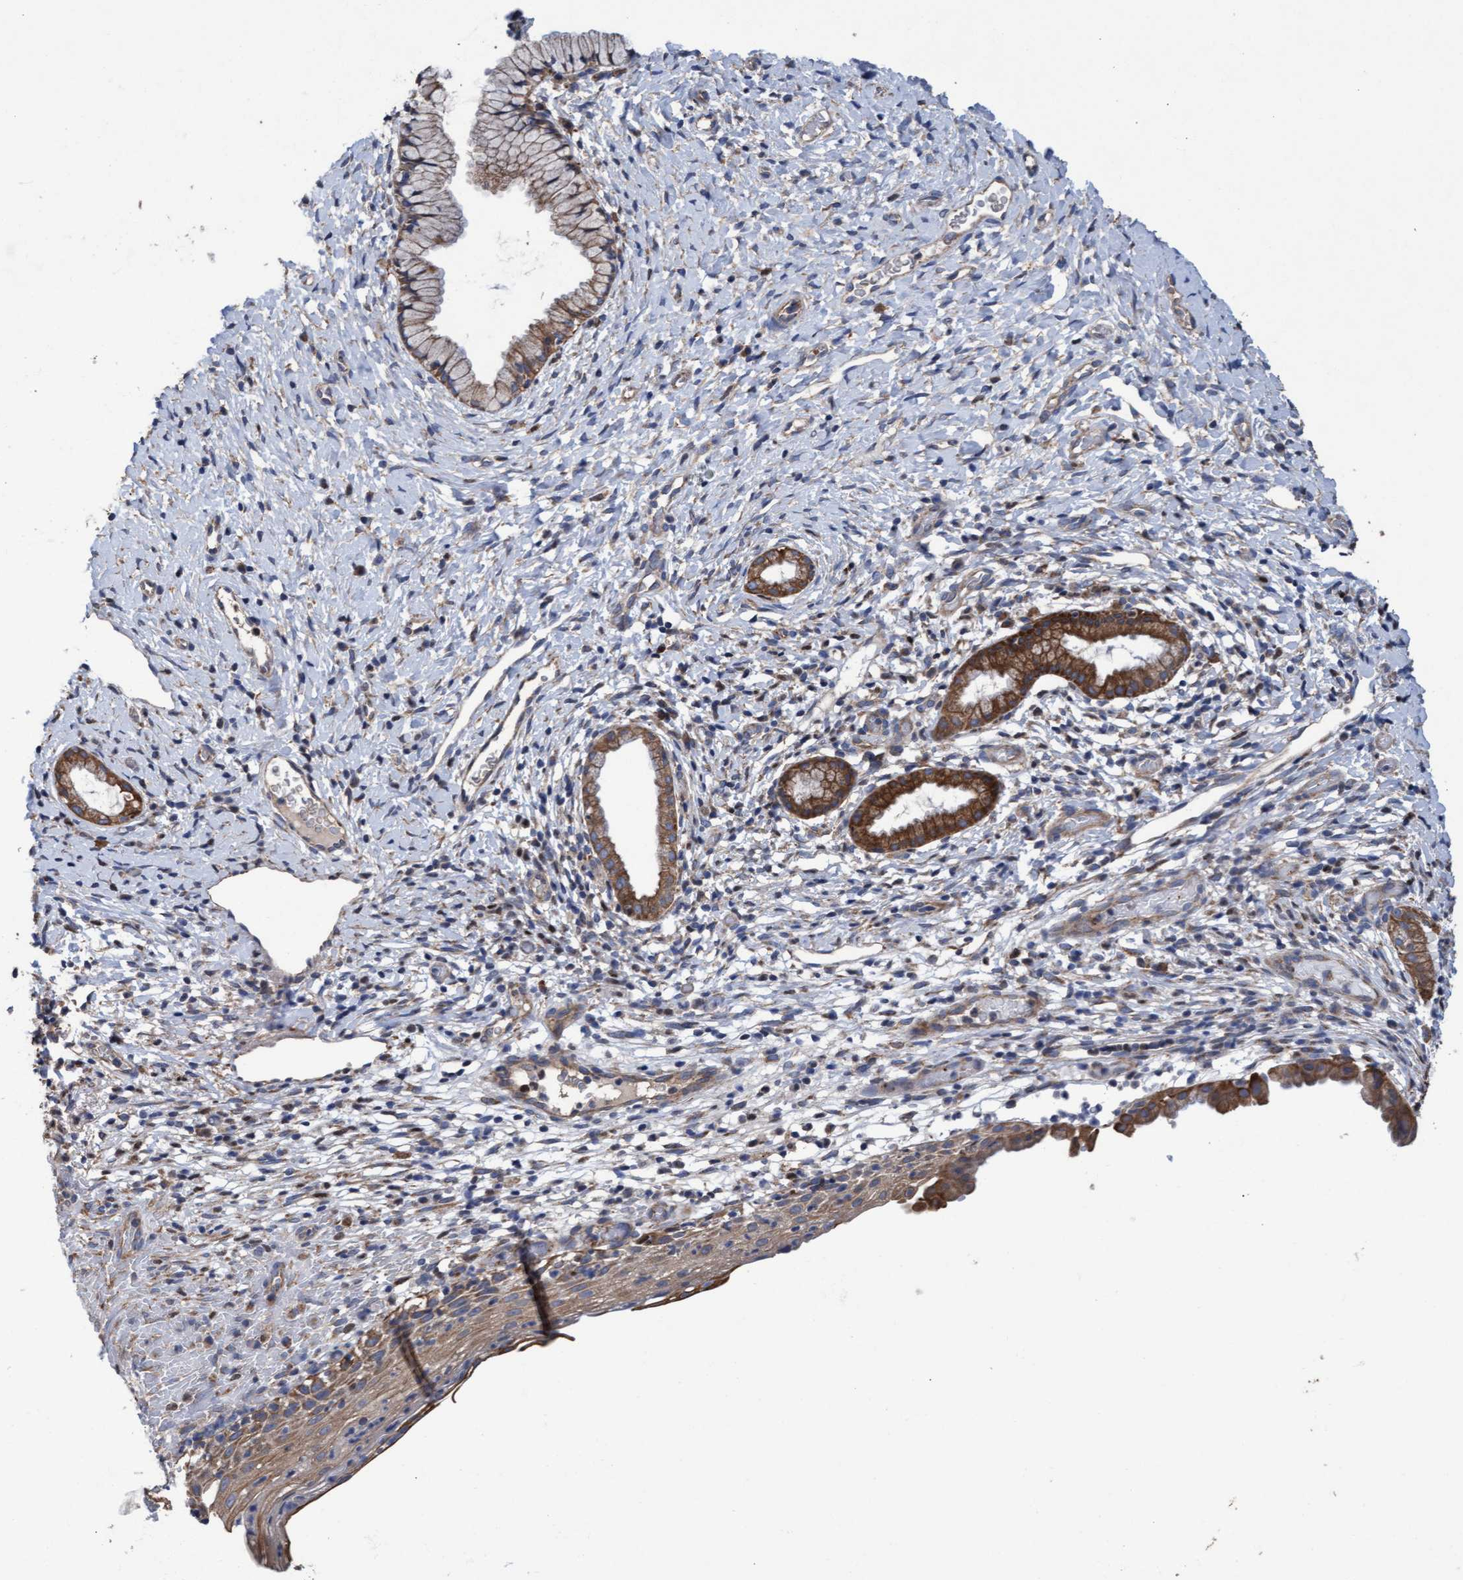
{"staining": {"intensity": "moderate", "quantity": ">75%", "location": "cytoplasmic/membranous"}, "tissue": "cervix", "cell_type": "Glandular cells", "image_type": "normal", "snomed": [{"axis": "morphology", "description": "Normal tissue, NOS"}, {"axis": "topography", "description": "Cervix"}], "caption": "Protein expression analysis of normal human cervix reveals moderate cytoplasmic/membranous expression in approximately >75% of glandular cells.", "gene": "MRPL38", "patient": {"sex": "female", "age": 26}}